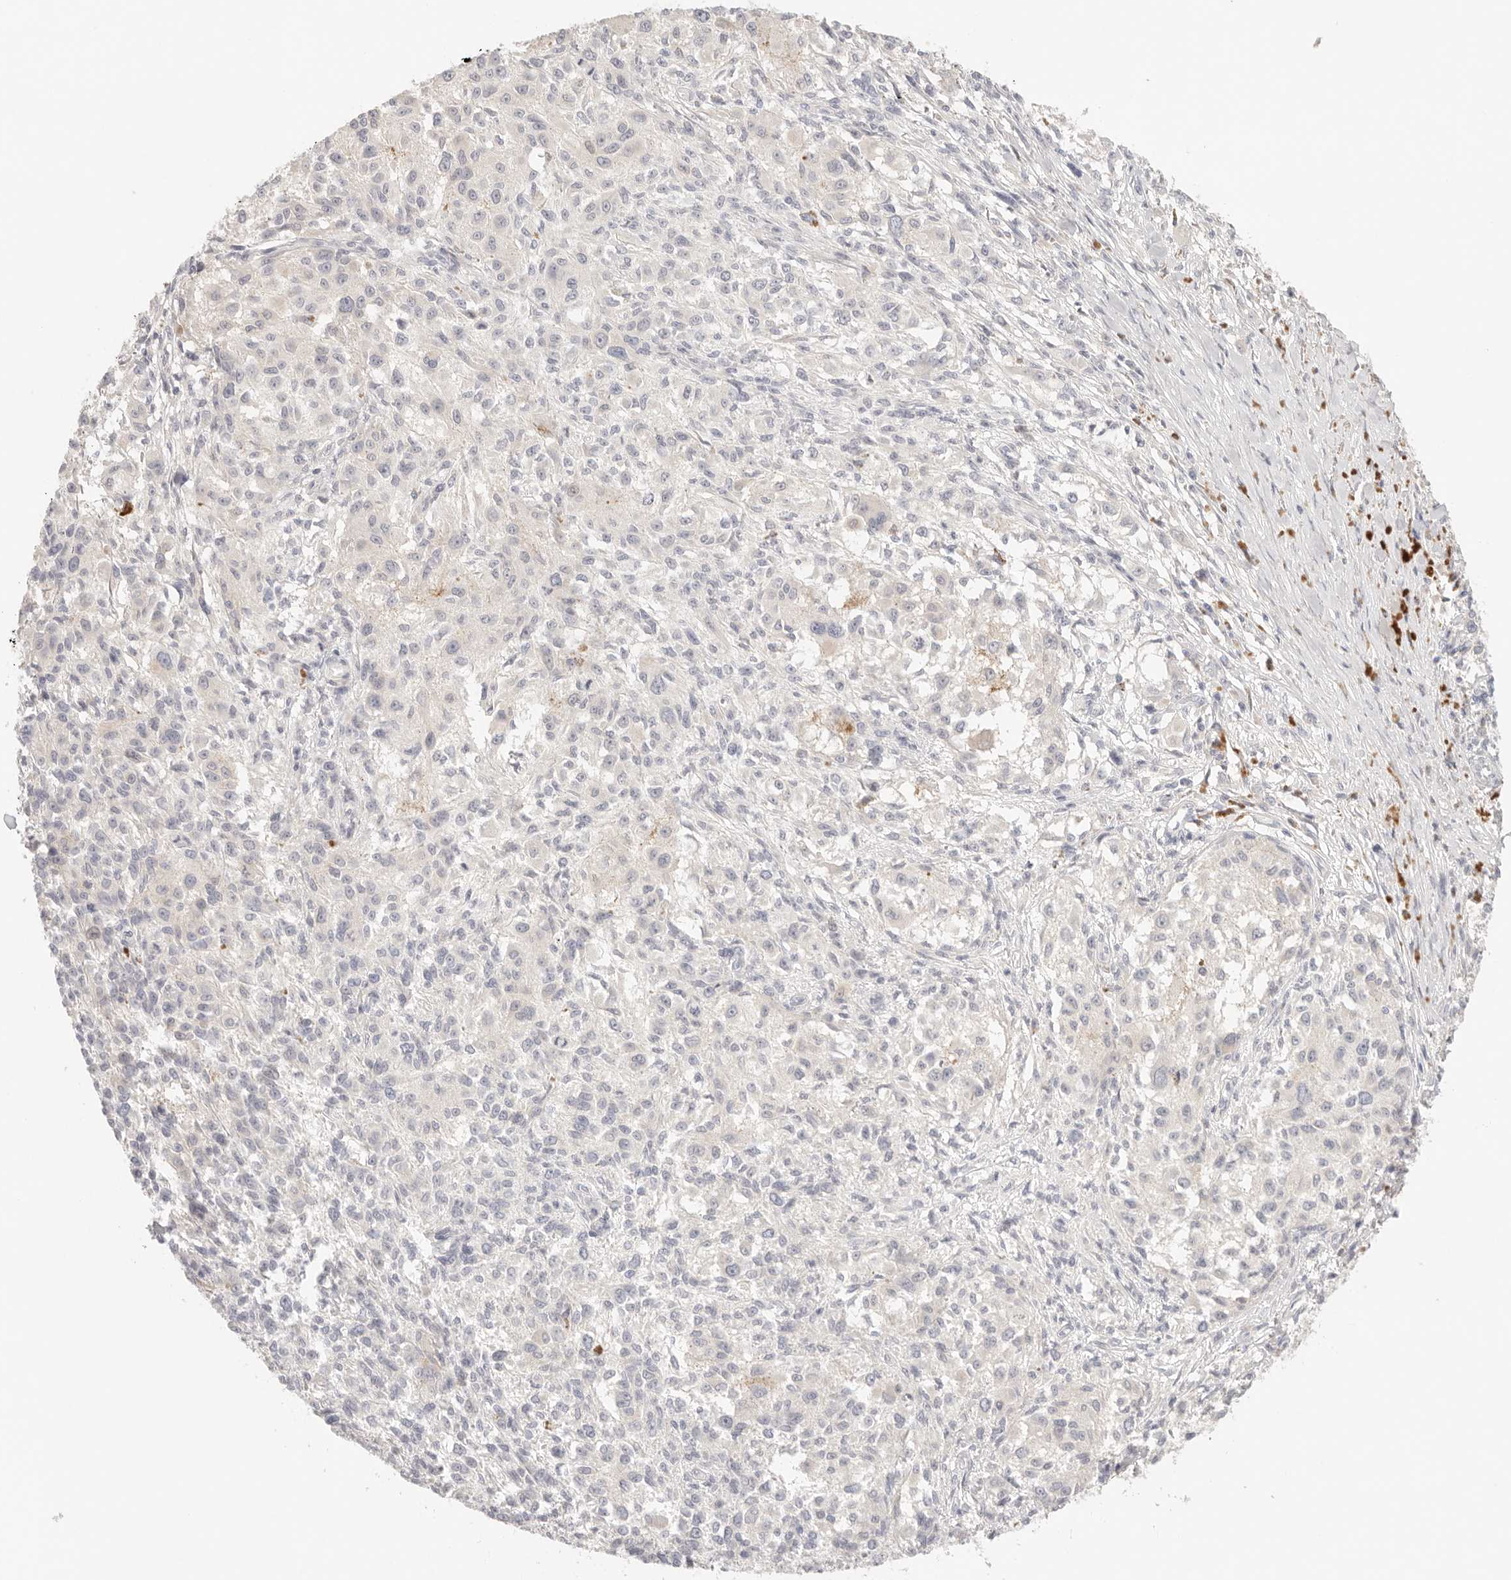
{"staining": {"intensity": "negative", "quantity": "none", "location": "none"}, "tissue": "melanoma", "cell_type": "Tumor cells", "image_type": "cancer", "snomed": [{"axis": "morphology", "description": "Necrosis, NOS"}, {"axis": "morphology", "description": "Malignant melanoma, NOS"}, {"axis": "topography", "description": "Skin"}], "caption": "Tumor cells show no significant staining in melanoma.", "gene": "SPHK1", "patient": {"sex": "female", "age": 87}}